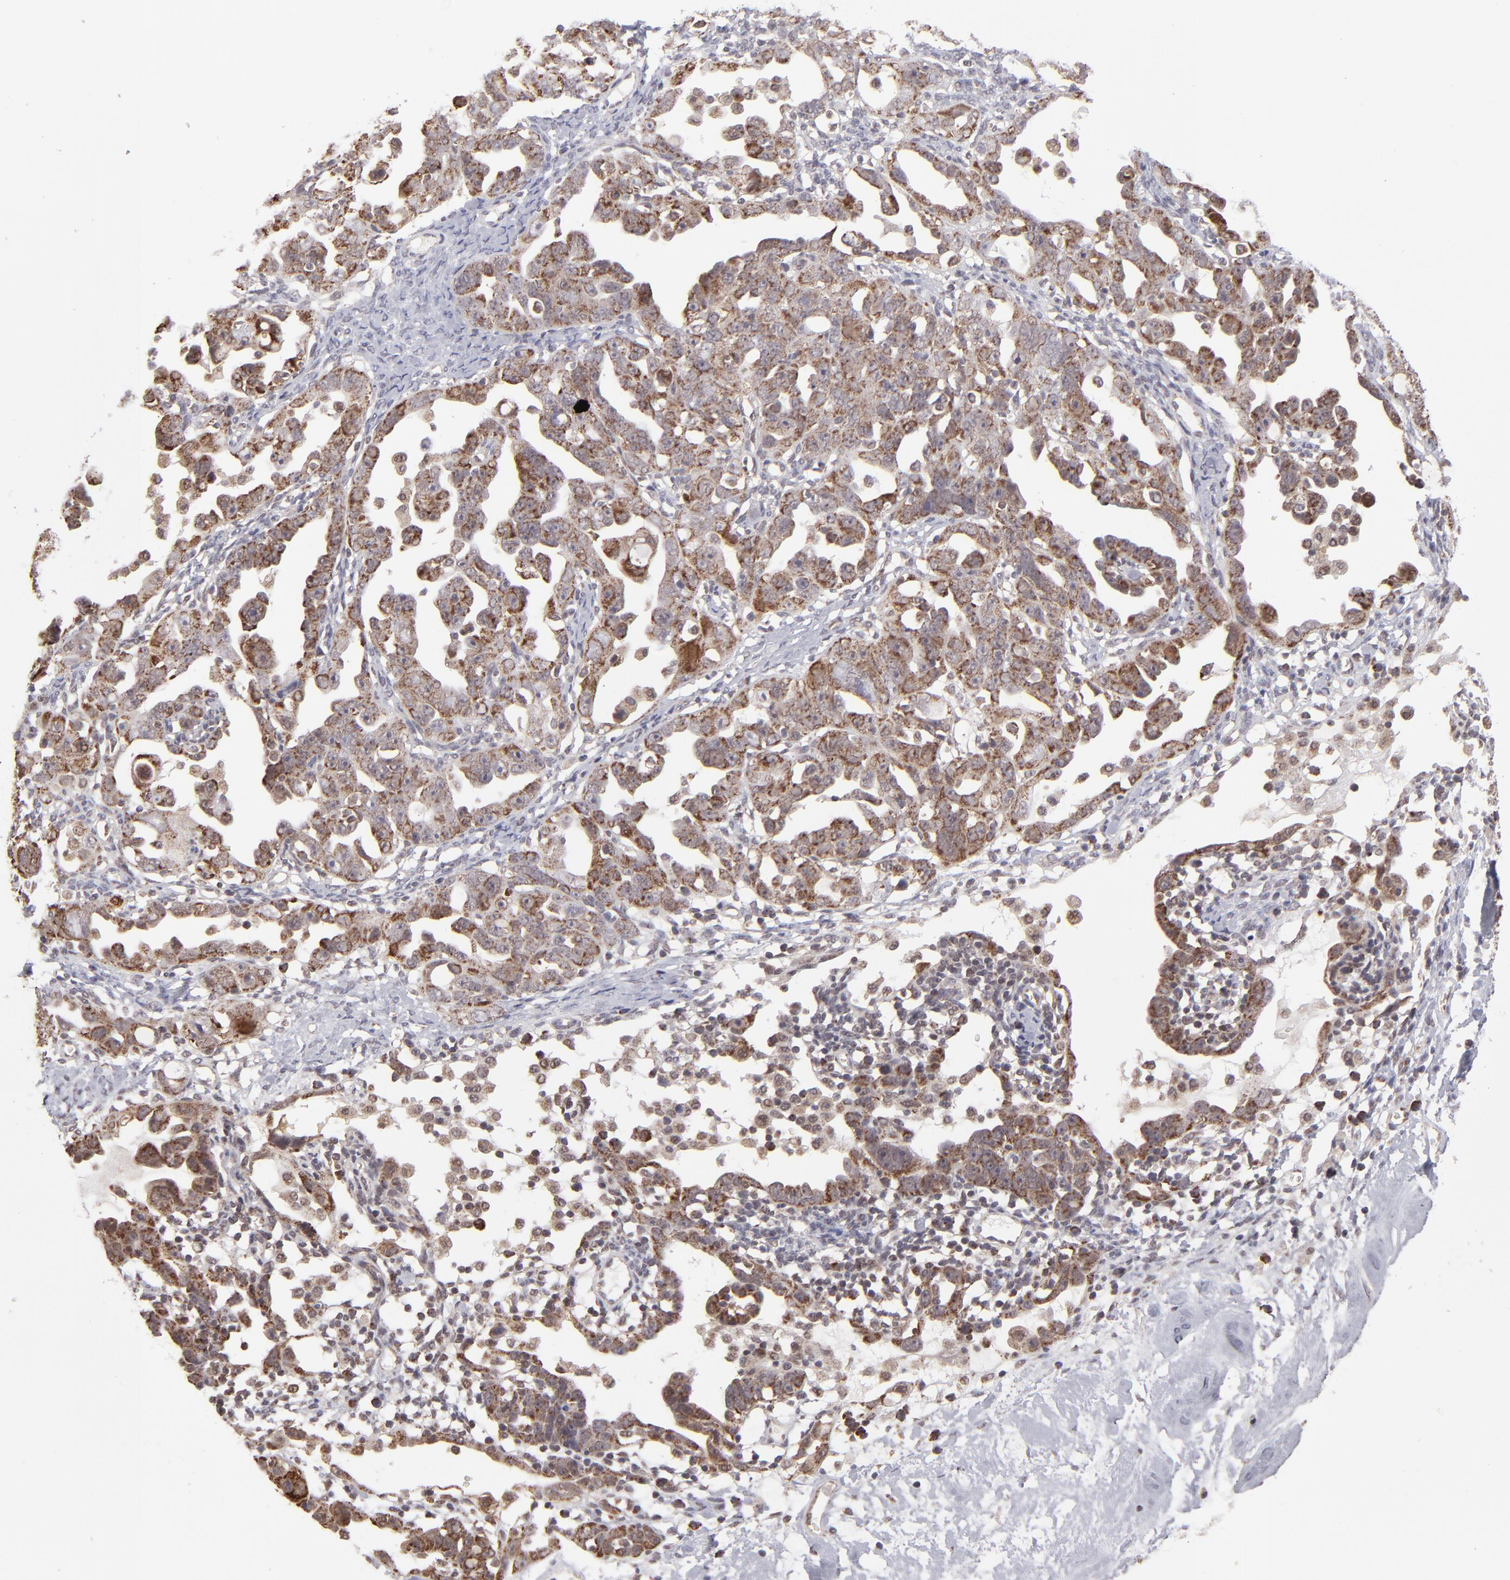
{"staining": {"intensity": "moderate", "quantity": "25%-75%", "location": "cytoplasmic/membranous"}, "tissue": "ovarian cancer", "cell_type": "Tumor cells", "image_type": "cancer", "snomed": [{"axis": "morphology", "description": "Cystadenocarcinoma, serous, NOS"}, {"axis": "topography", "description": "Ovary"}], "caption": "This histopathology image shows immunohistochemistry staining of ovarian serous cystadenocarcinoma, with medium moderate cytoplasmic/membranous staining in approximately 25%-75% of tumor cells.", "gene": "SLC15A1", "patient": {"sex": "female", "age": 66}}